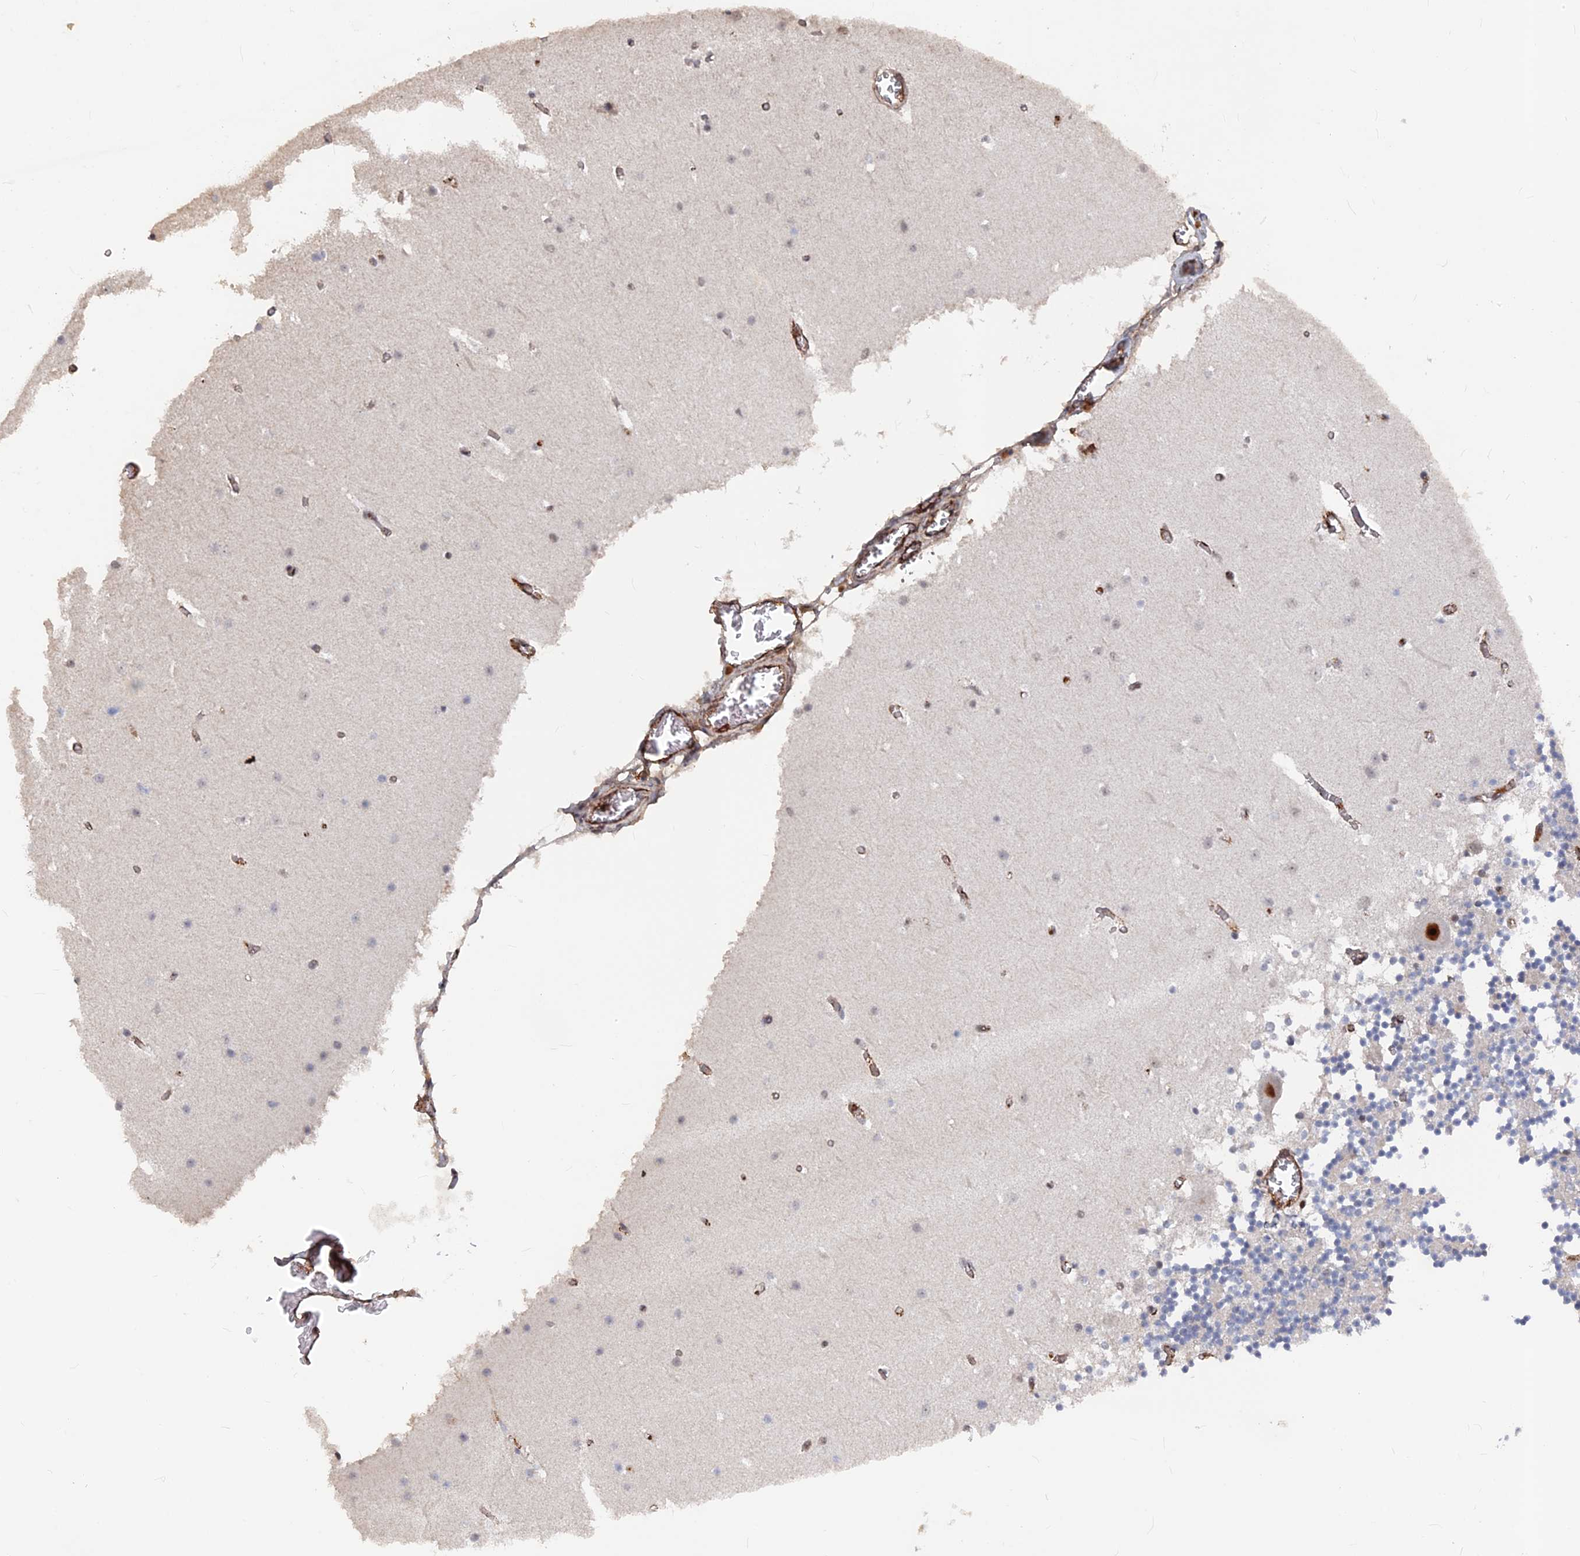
{"staining": {"intensity": "negative", "quantity": "none", "location": "none"}, "tissue": "cerebellum", "cell_type": "Cells in granular layer", "image_type": "normal", "snomed": [{"axis": "morphology", "description": "Normal tissue, NOS"}, {"axis": "topography", "description": "Cerebellum"}], "caption": "Image shows no protein expression in cells in granular layer of normal cerebellum. (DAB immunohistochemistry (IHC) visualized using brightfield microscopy, high magnification).", "gene": "SH3D21", "patient": {"sex": "female", "age": 28}}